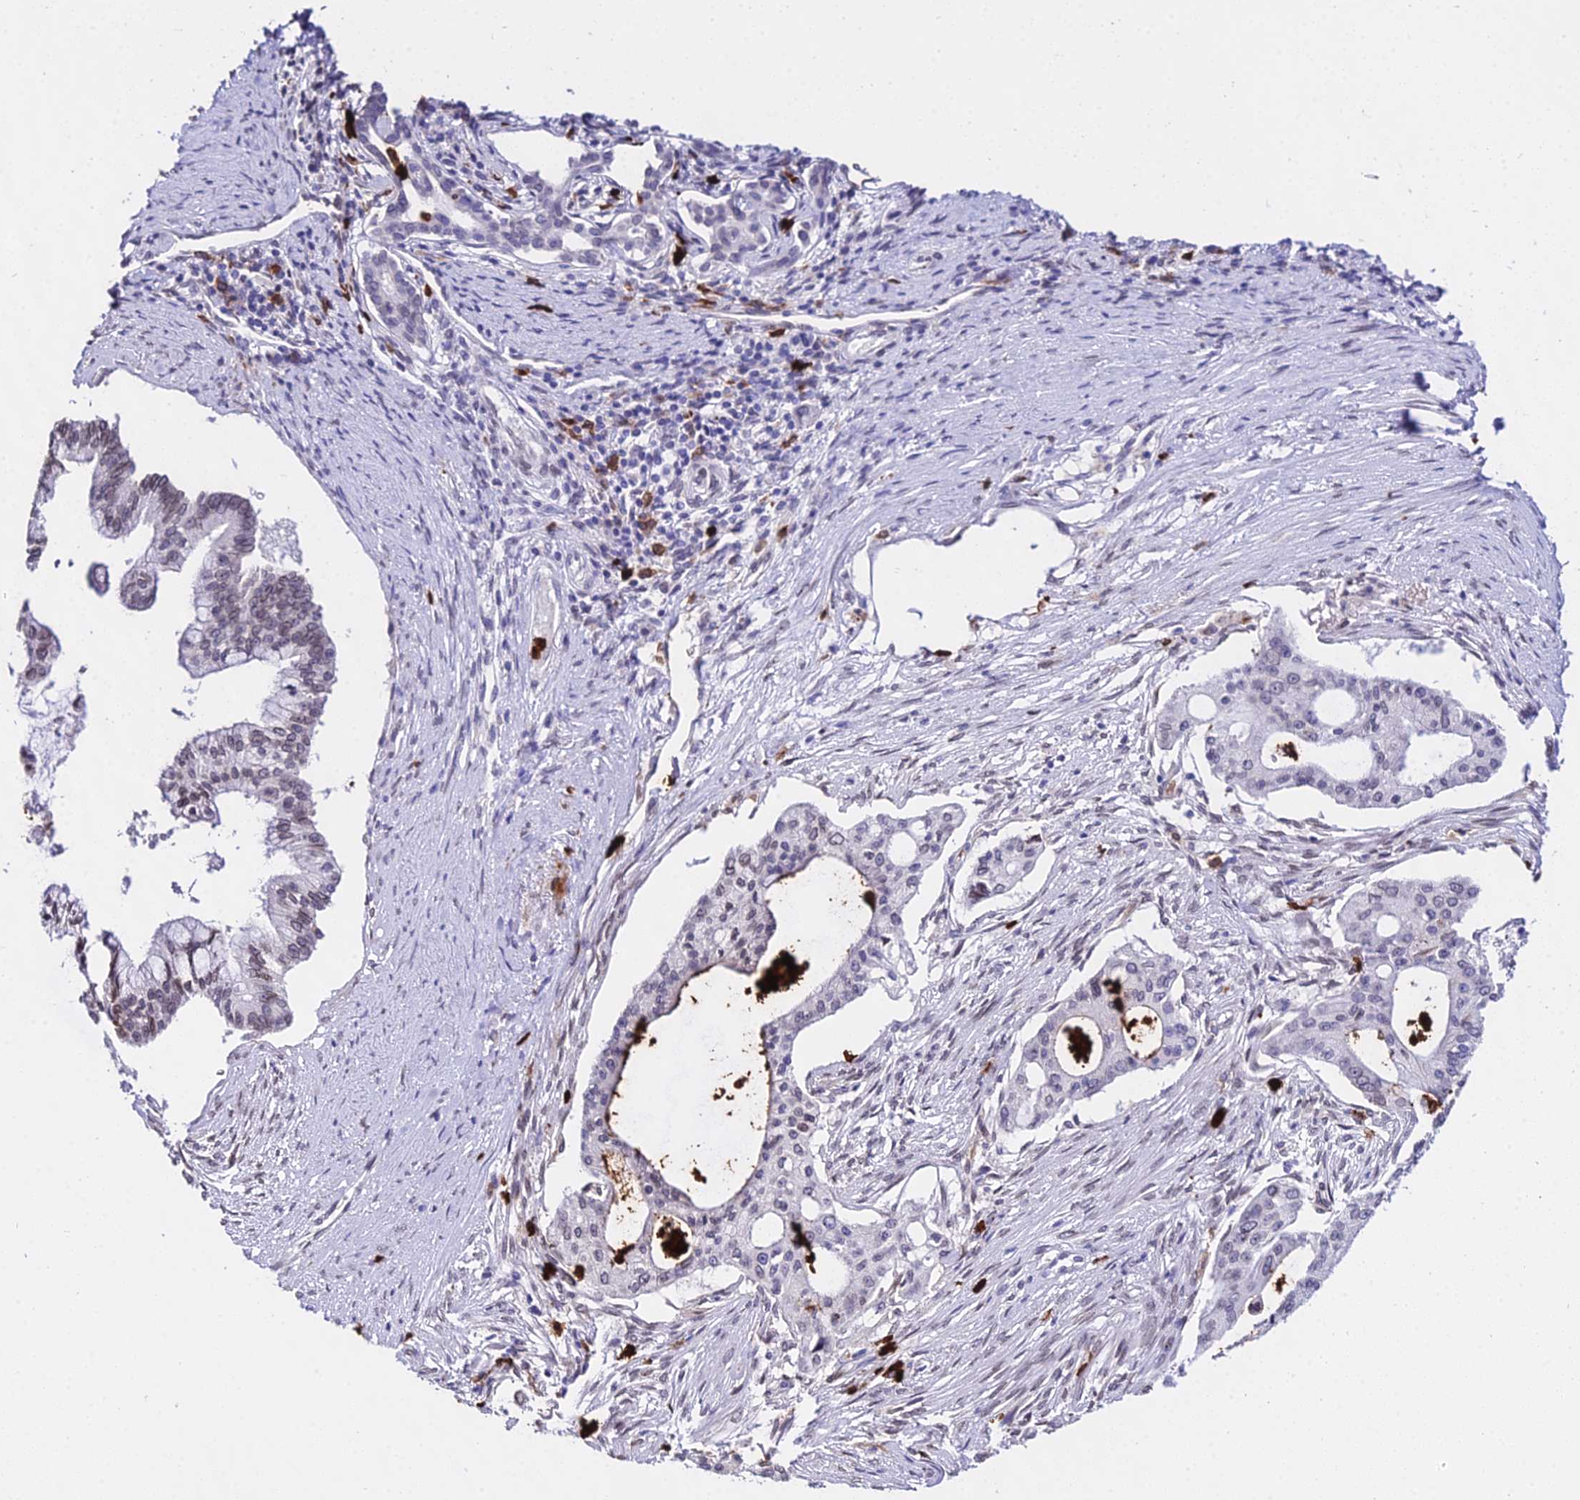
{"staining": {"intensity": "negative", "quantity": "none", "location": "none"}, "tissue": "pancreatic cancer", "cell_type": "Tumor cells", "image_type": "cancer", "snomed": [{"axis": "morphology", "description": "Adenocarcinoma, NOS"}, {"axis": "topography", "description": "Pancreas"}], "caption": "A histopathology image of pancreatic cancer stained for a protein displays no brown staining in tumor cells. (IHC, brightfield microscopy, high magnification).", "gene": "MCM10", "patient": {"sex": "male", "age": 46}}